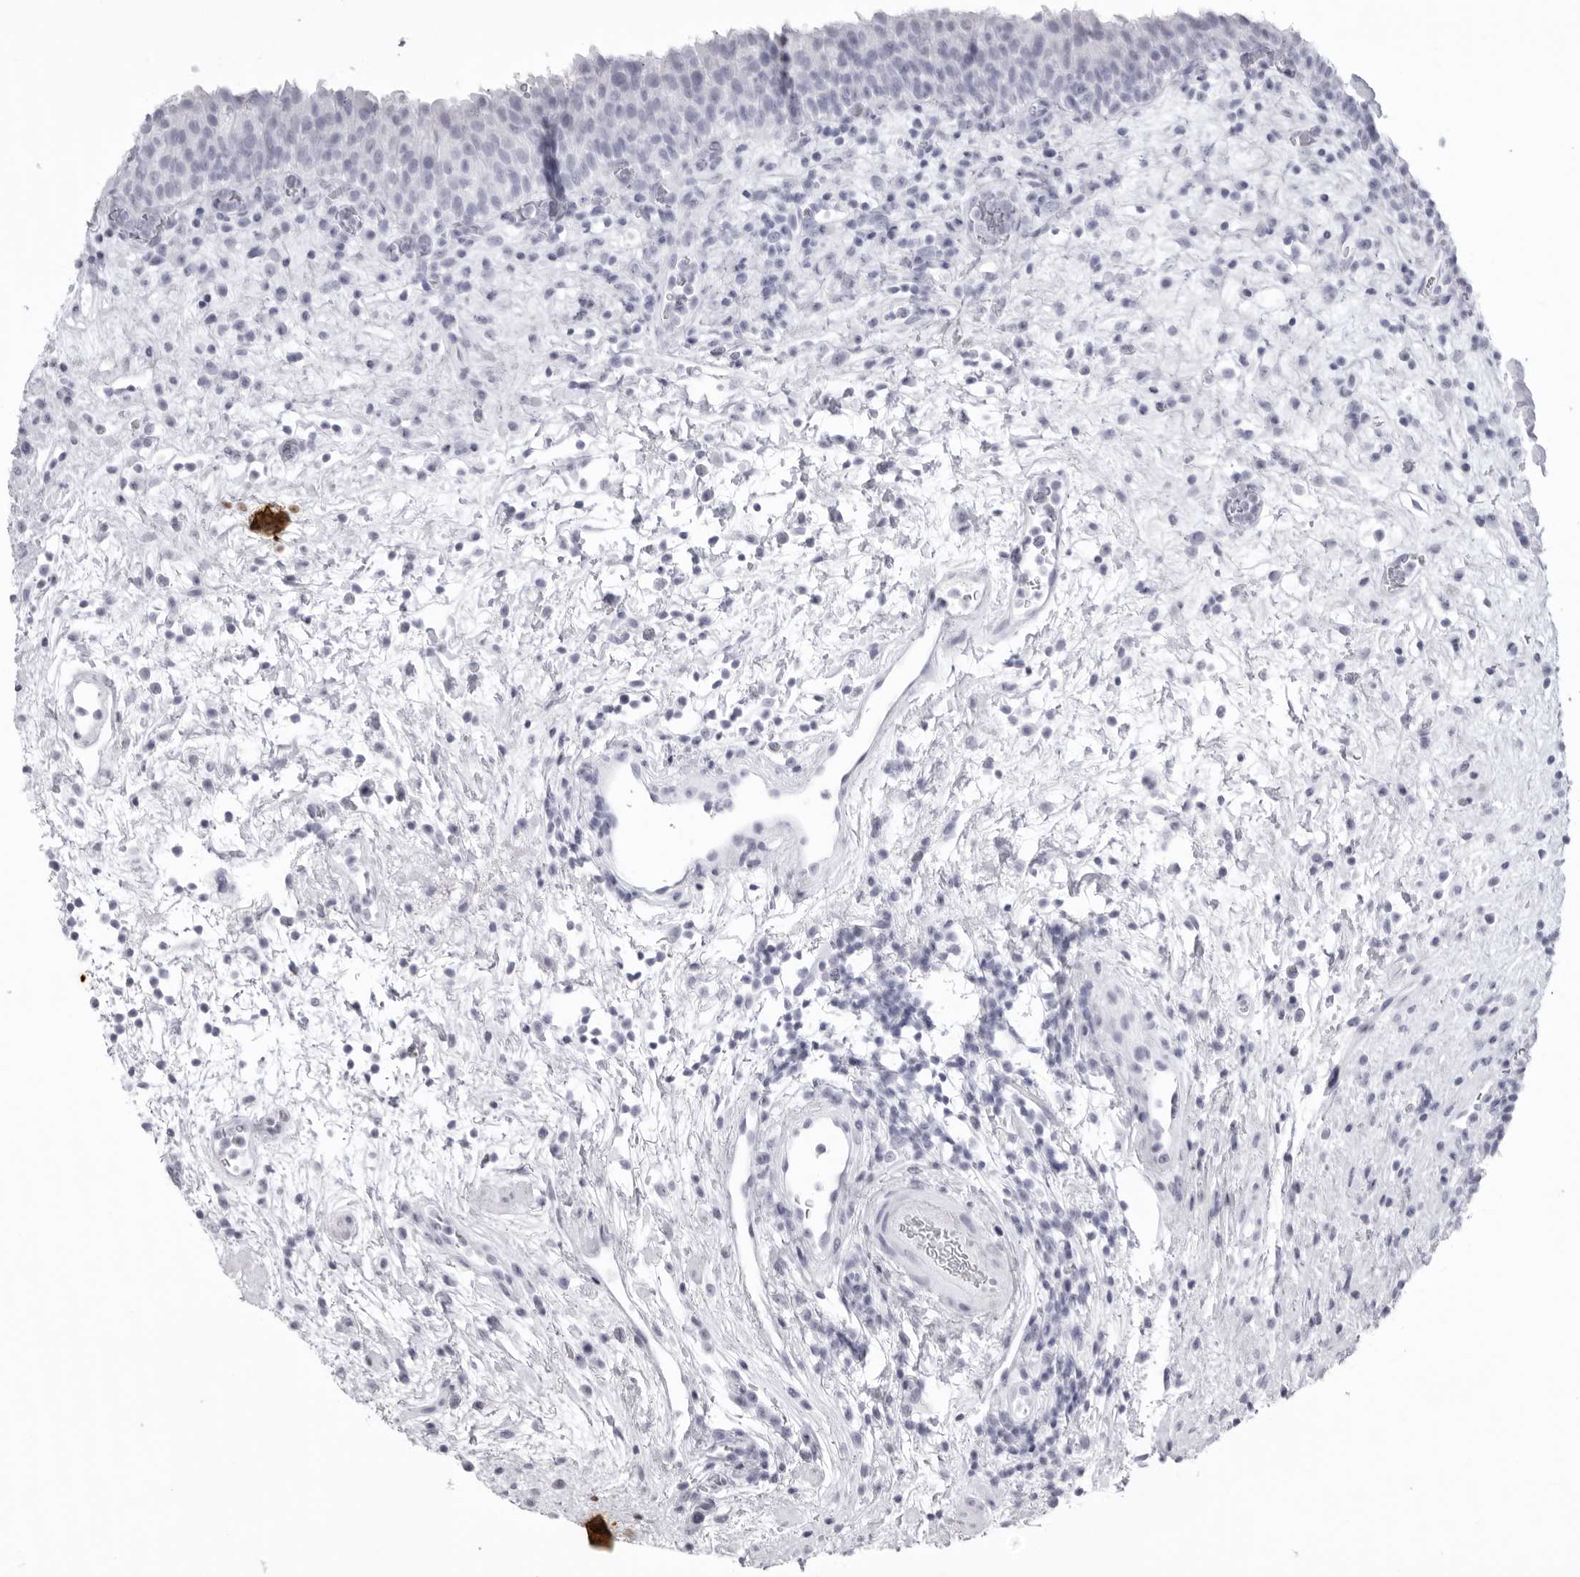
{"staining": {"intensity": "negative", "quantity": "none", "location": "none"}, "tissue": "urinary bladder", "cell_type": "Urothelial cells", "image_type": "normal", "snomed": [{"axis": "morphology", "description": "Normal tissue, NOS"}, {"axis": "morphology", "description": "Inflammation, NOS"}, {"axis": "topography", "description": "Urinary bladder"}], "caption": "There is no significant expression in urothelial cells of urinary bladder. (DAB (3,3'-diaminobenzidine) immunohistochemistry (IHC) visualized using brightfield microscopy, high magnification).", "gene": "KLK9", "patient": {"sex": "female", "age": 75}}